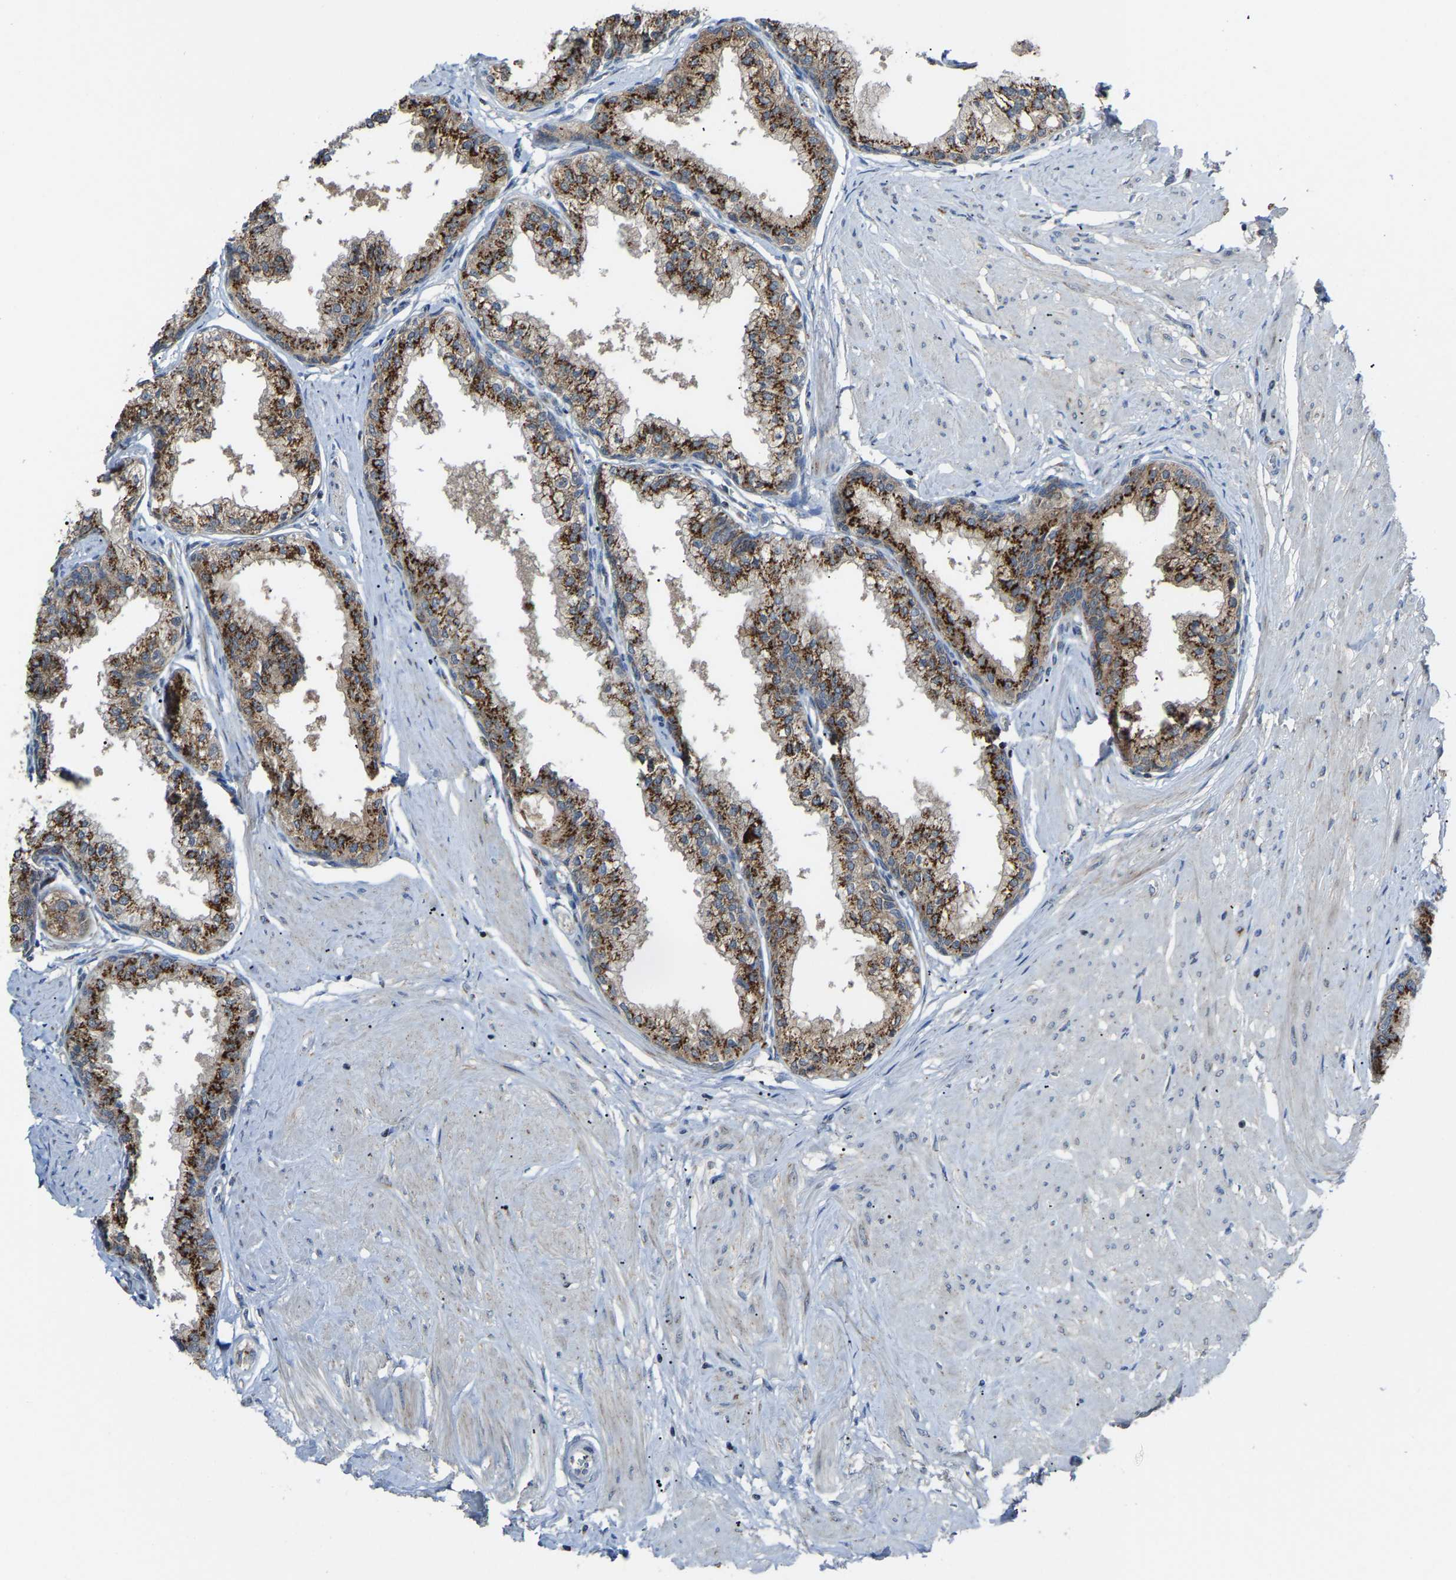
{"staining": {"intensity": "strong", "quantity": ">75%", "location": "cytoplasmic/membranous"}, "tissue": "seminal vesicle", "cell_type": "Glandular cells", "image_type": "normal", "snomed": [{"axis": "morphology", "description": "Normal tissue, NOS"}, {"axis": "topography", "description": "Prostate"}, {"axis": "topography", "description": "Seminal veicle"}], "caption": "IHC (DAB (3,3'-diaminobenzidine)) staining of normal human seminal vesicle exhibits strong cytoplasmic/membranous protein expression in approximately >75% of glandular cells. (brown staining indicates protein expression, while blue staining denotes nuclei).", "gene": "CANT1", "patient": {"sex": "male", "age": 60}}